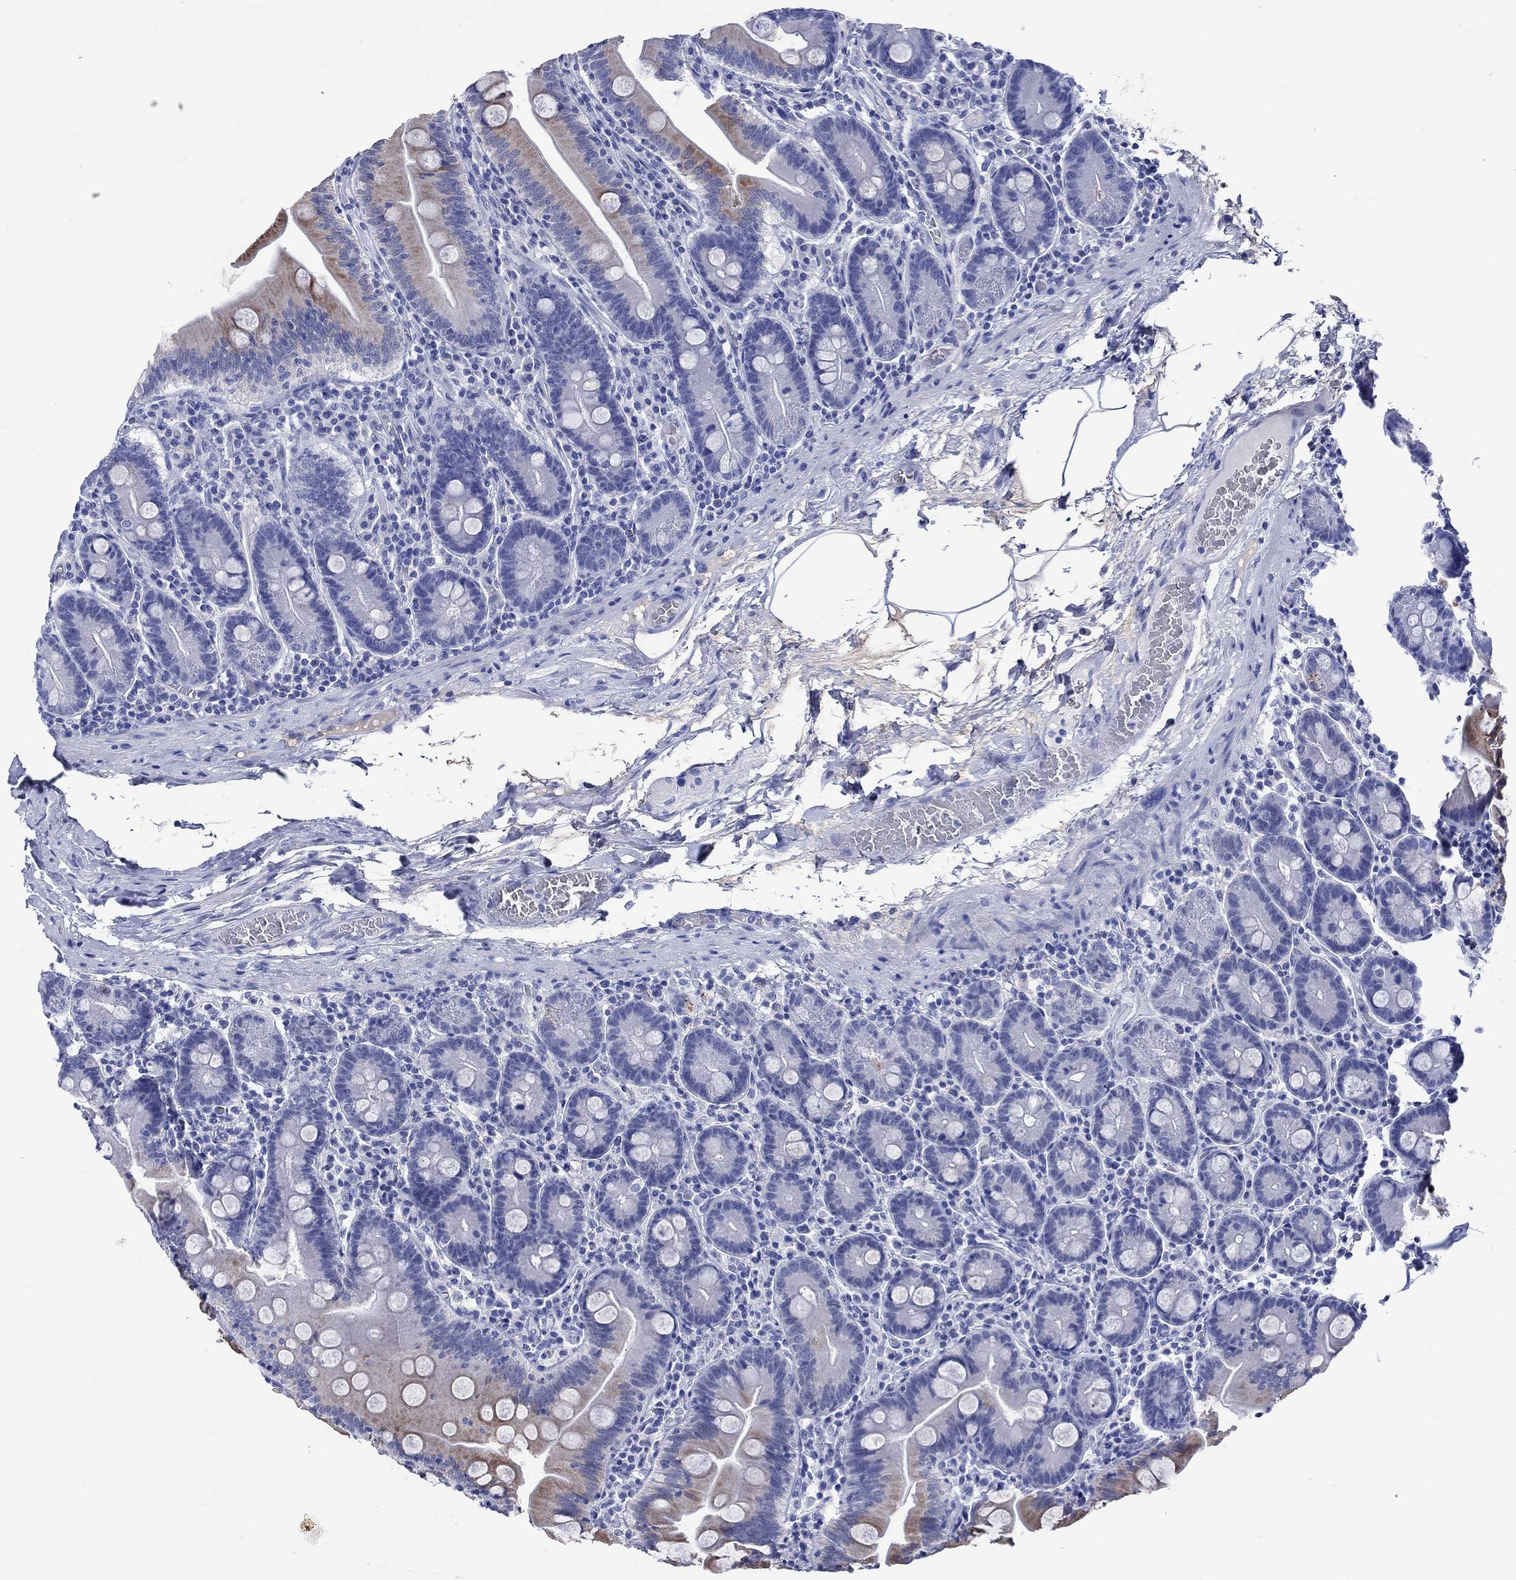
{"staining": {"intensity": "strong", "quantity": "25%-75%", "location": "cytoplasmic/membranous"}, "tissue": "small intestine", "cell_type": "Glandular cells", "image_type": "normal", "snomed": [{"axis": "morphology", "description": "Normal tissue, NOS"}, {"axis": "topography", "description": "Small intestine"}], "caption": "A brown stain highlights strong cytoplasmic/membranous staining of a protein in glandular cells of normal small intestine. (Stains: DAB (3,3'-diaminobenzidine) in brown, nuclei in blue, Microscopy: brightfield microscopy at high magnification).", "gene": "KLHL33", "patient": {"sex": "male", "age": 37}}